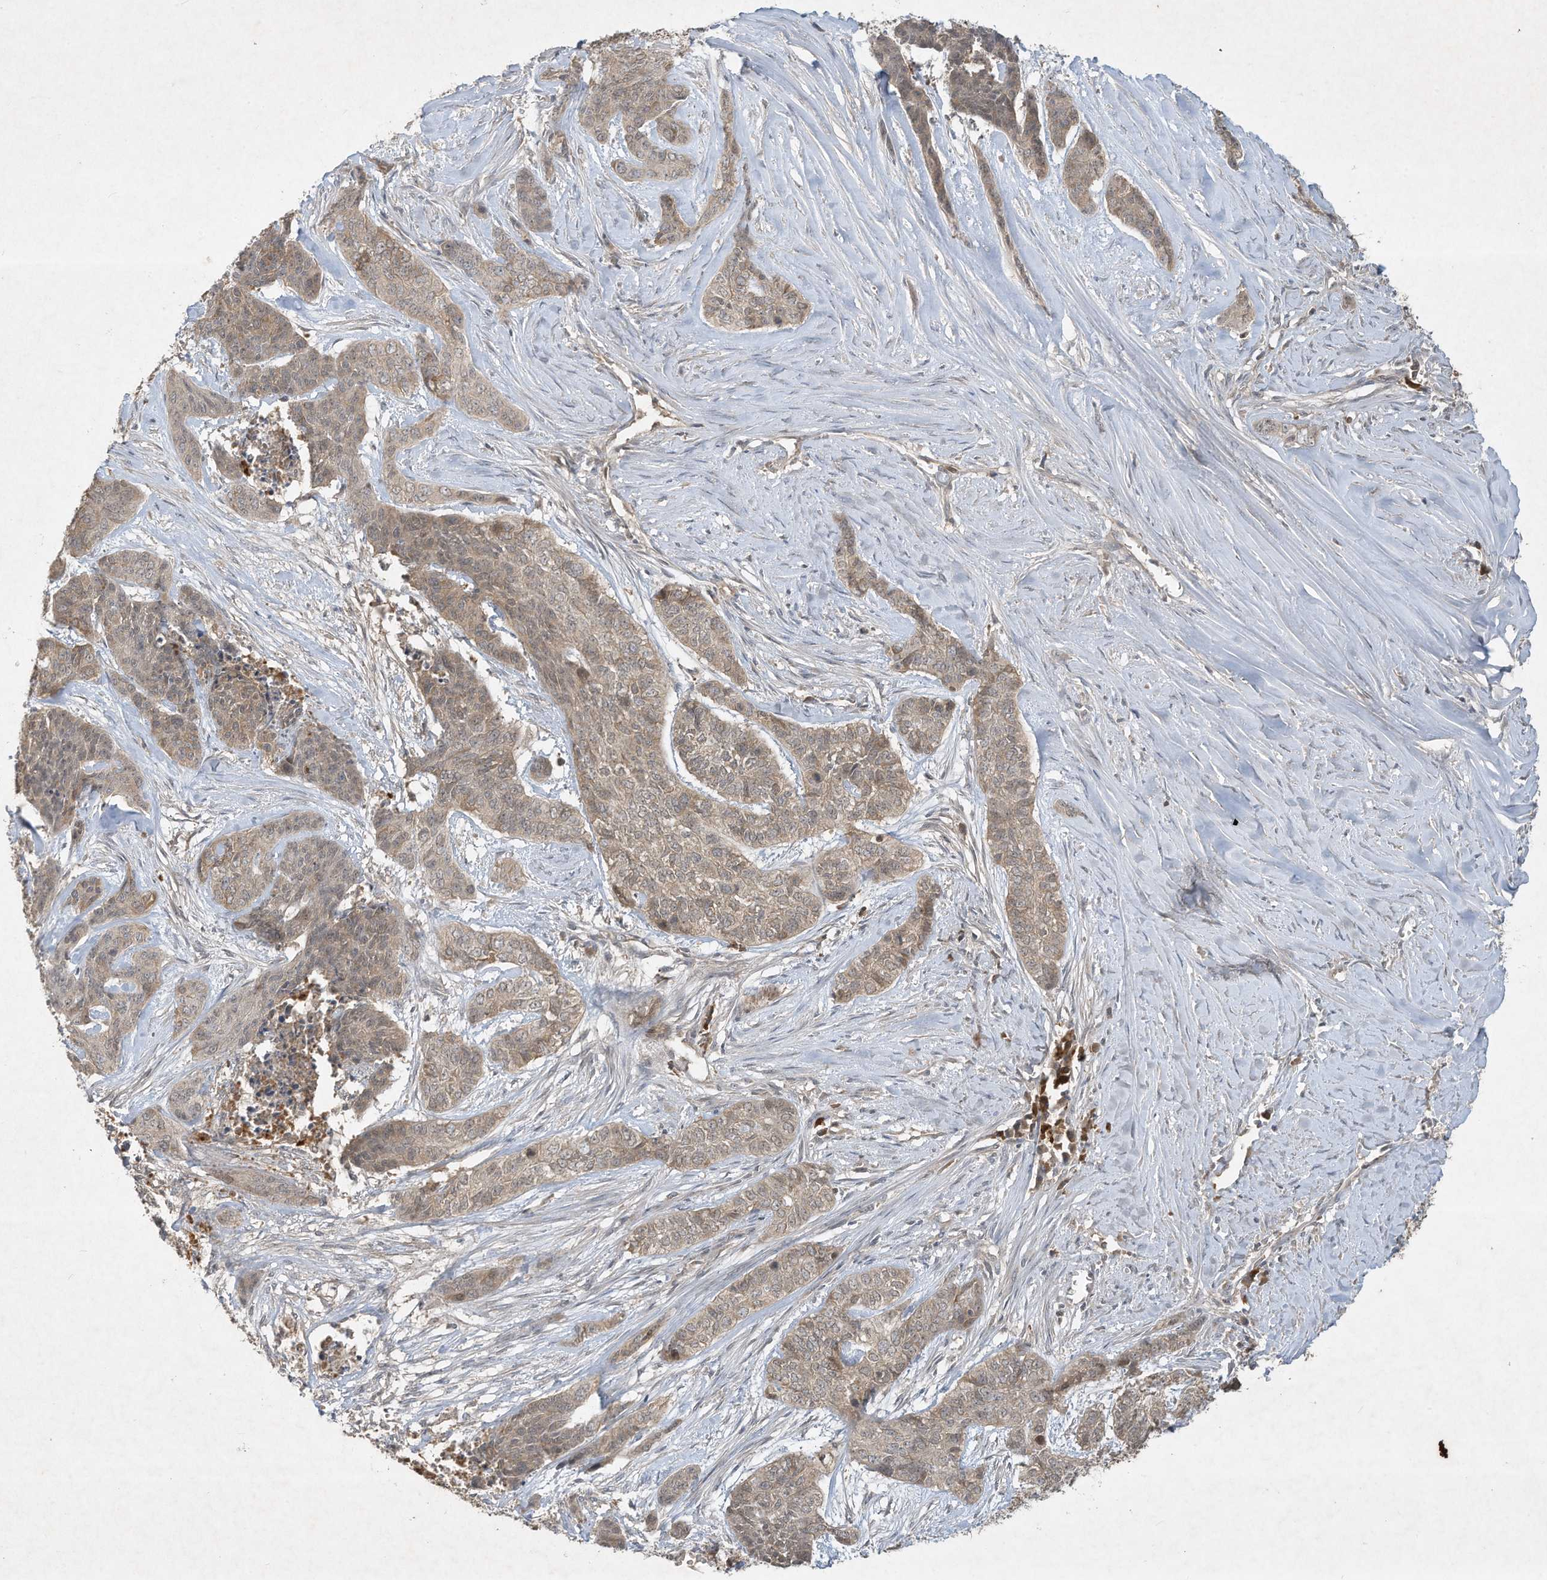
{"staining": {"intensity": "weak", "quantity": ">75%", "location": "cytoplasmic/membranous,nuclear"}, "tissue": "skin cancer", "cell_type": "Tumor cells", "image_type": "cancer", "snomed": [{"axis": "morphology", "description": "Basal cell carcinoma"}, {"axis": "topography", "description": "Skin"}], "caption": "The photomicrograph shows staining of skin cancer (basal cell carcinoma), revealing weak cytoplasmic/membranous and nuclear protein positivity (brown color) within tumor cells. (IHC, brightfield microscopy, high magnification).", "gene": "FETUB", "patient": {"sex": "female", "age": 64}}